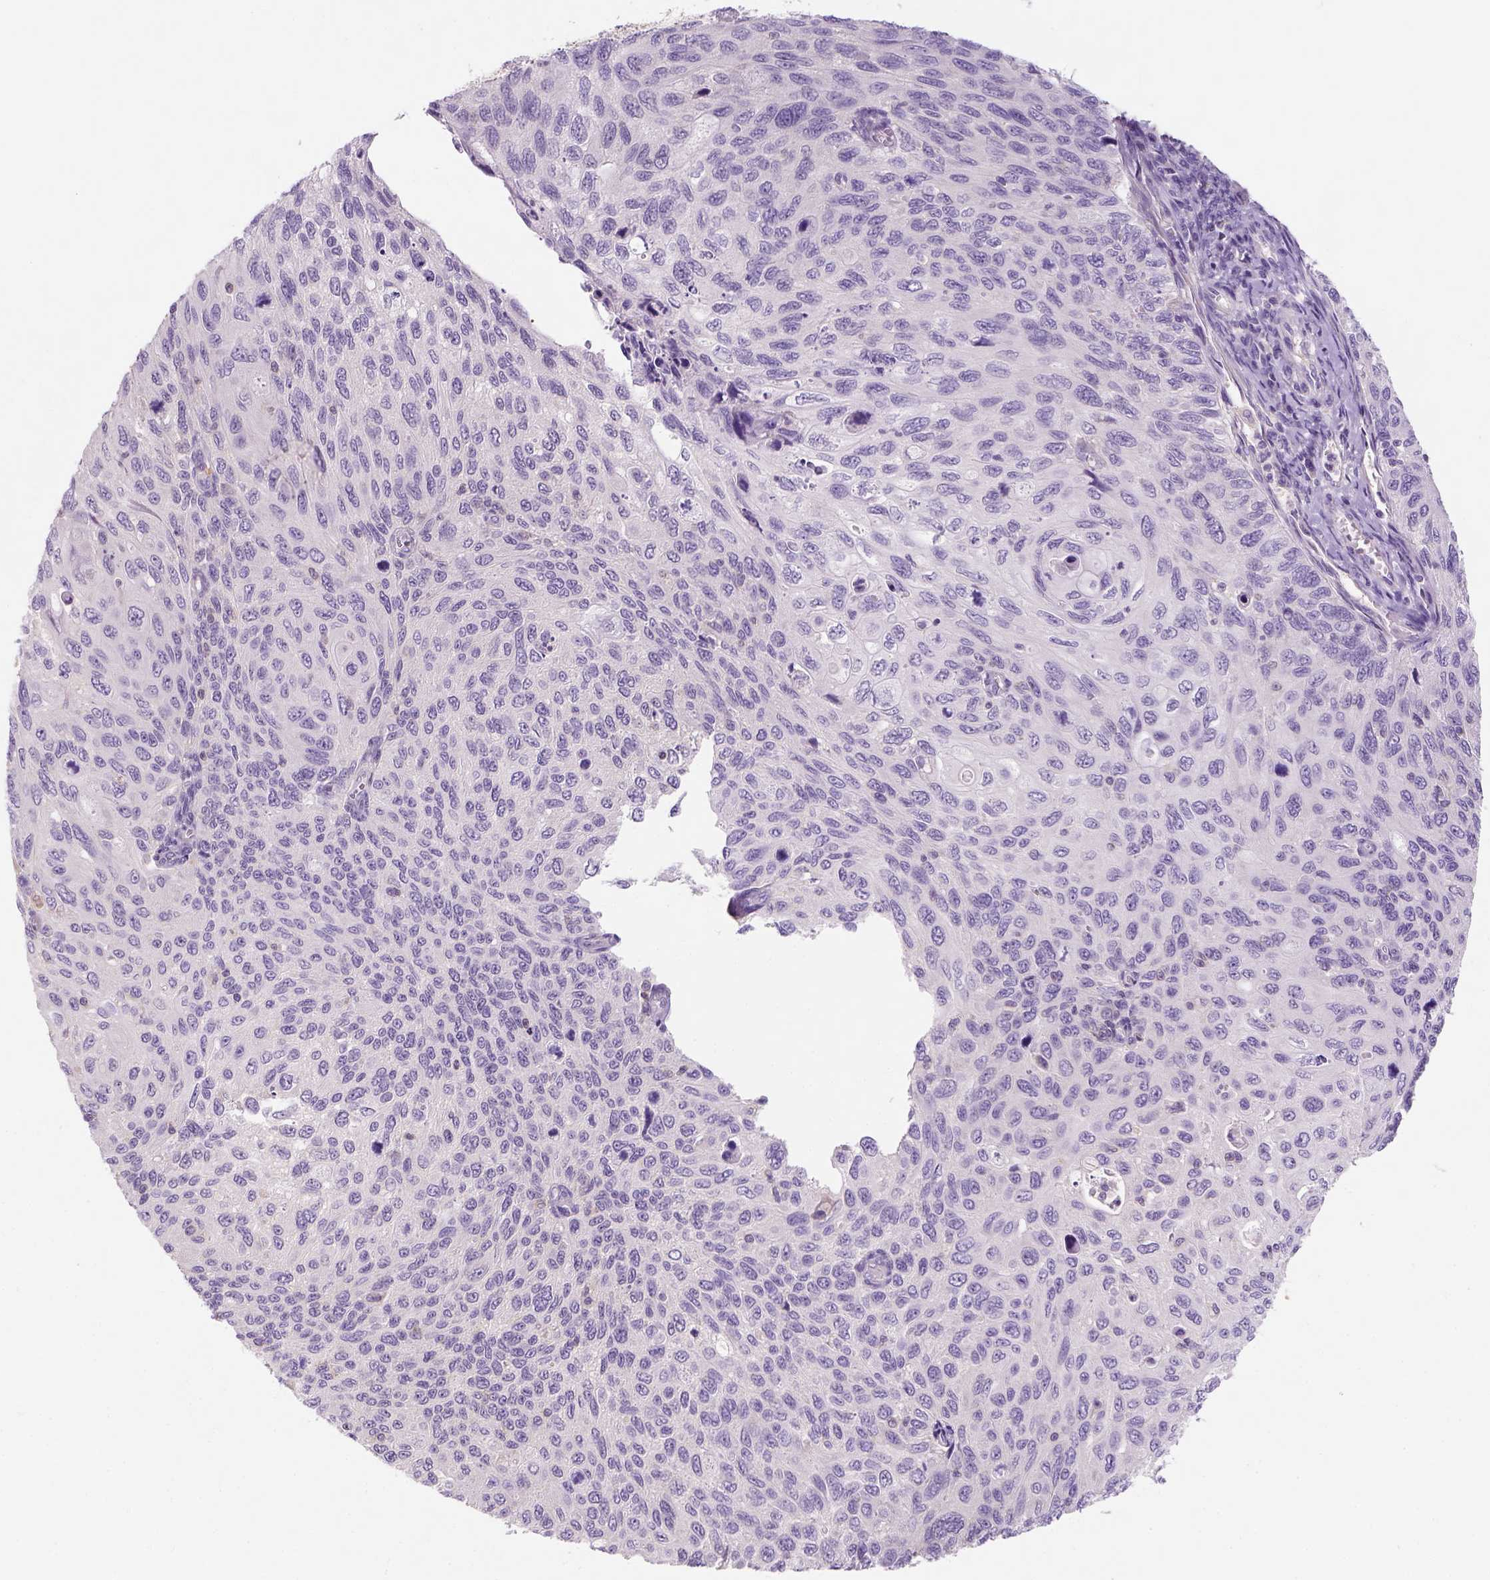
{"staining": {"intensity": "negative", "quantity": "none", "location": "none"}, "tissue": "cervical cancer", "cell_type": "Tumor cells", "image_type": "cancer", "snomed": [{"axis": "morphology", "description": "Squamous cell carcinoma, NOS"}, {"axis": "topography", "description": "Cervix"}], "caption": "IHC image of neoplastic tissue: cervical cancer (squamous cell carcinoma) stained with DAB demonstrates no significant protein positivity in tumor cells.", "gene": "EPHB1", "patient": {"sex": "female", "age": 70}}